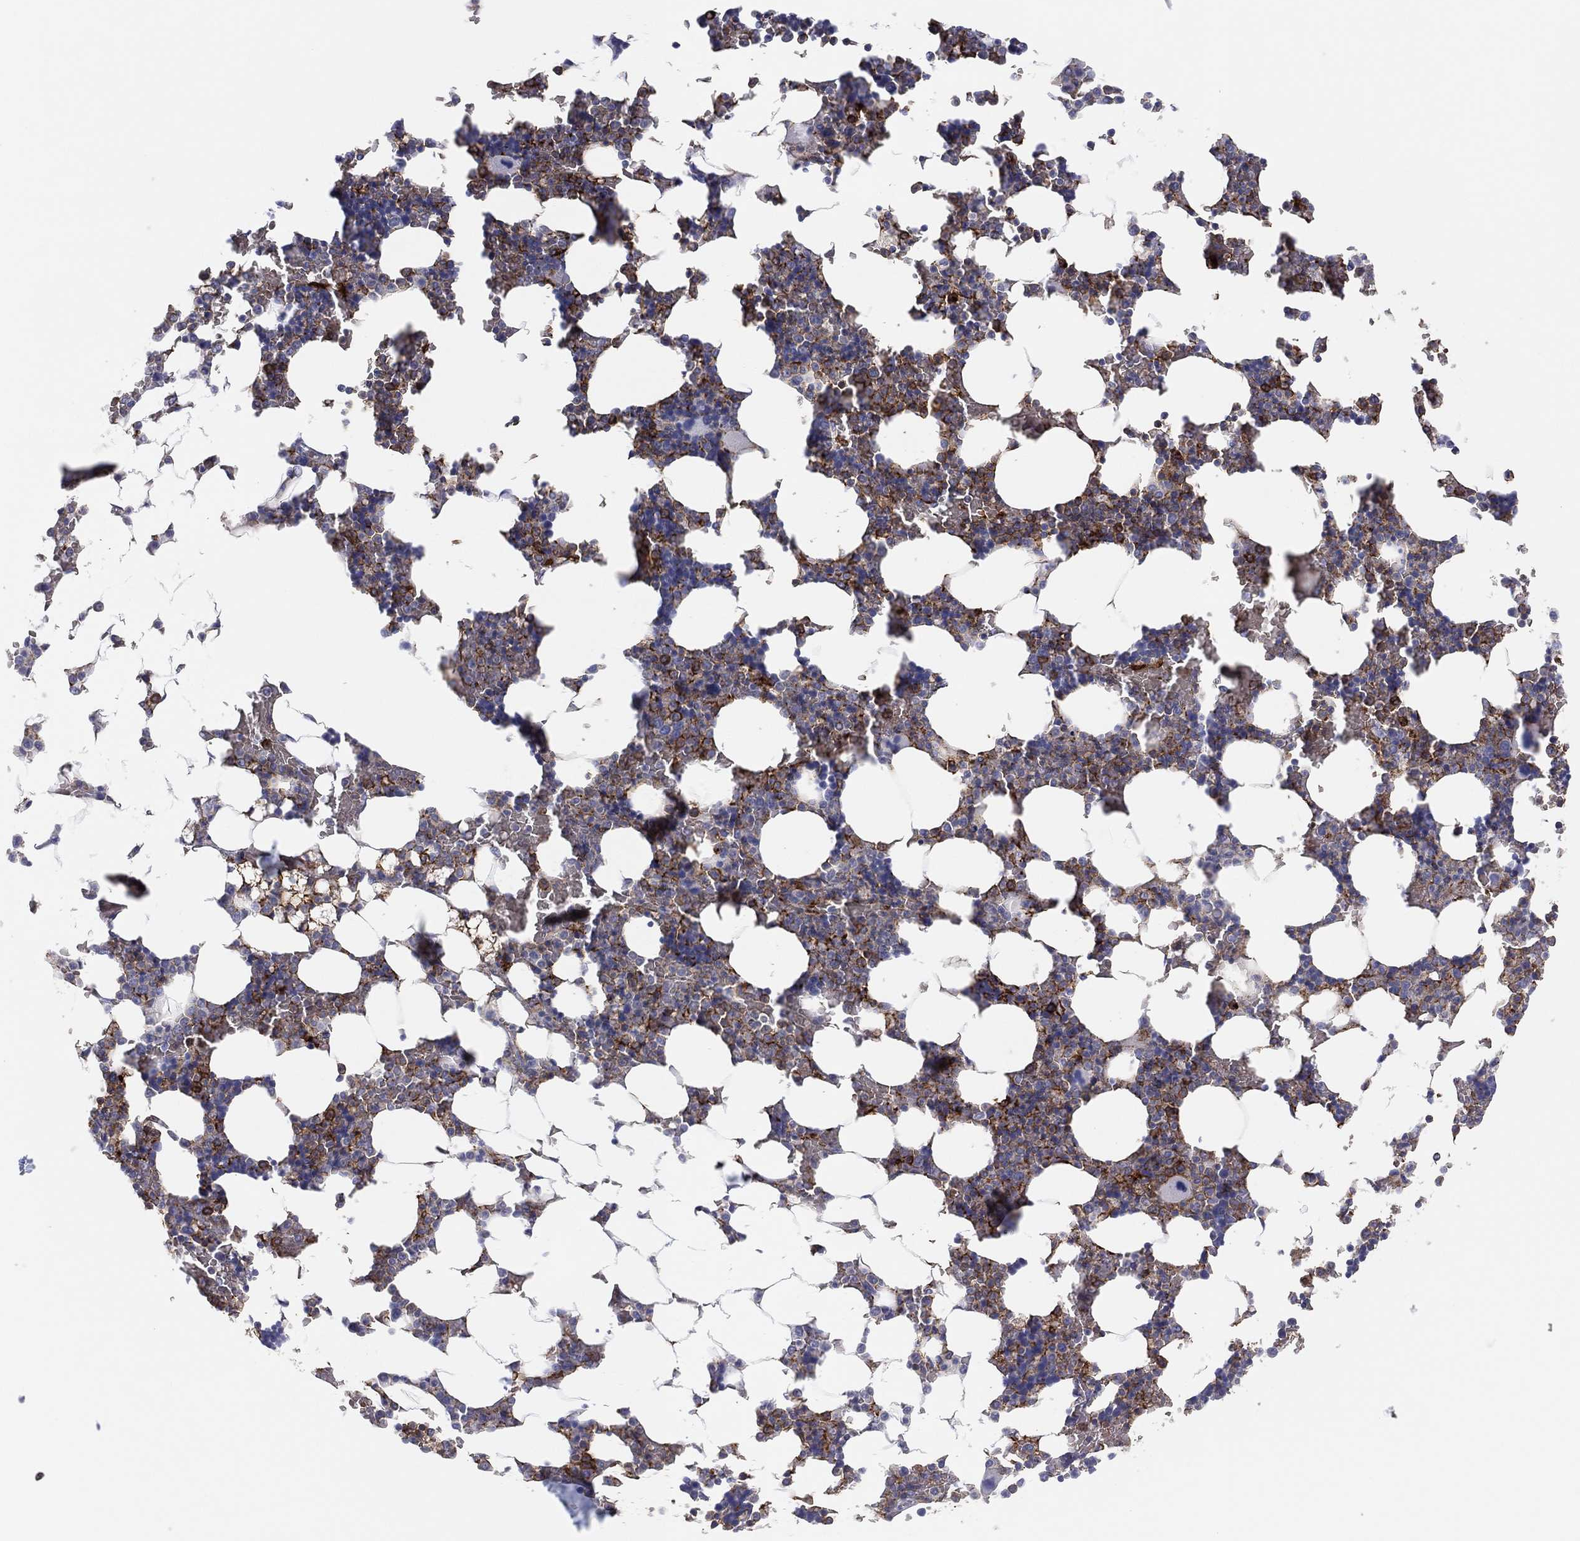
{"staining": {"intensity": "weak", "quantity": "25%-75%", "location": "cytoplasmic/membranous"}, "tissue": "bone marrow", "cell_type": "Hematopoietic cells", "image_type": "normal", "snomed": [{"axis": "morphology", "description": "Normal tissue, NOS"}, {"axis": "topography", "description": "Bone marrow"}], "caption": "The micrograph exhibits a brown stain indicating the presence of a protein in the cytoplasmic/membranous of hematopoietic cells in bone marrow. (IHC, brightfield microscopy, high magnification).", "gene": "SELPLG", "patient": {"sex": "male", "age": 51}}